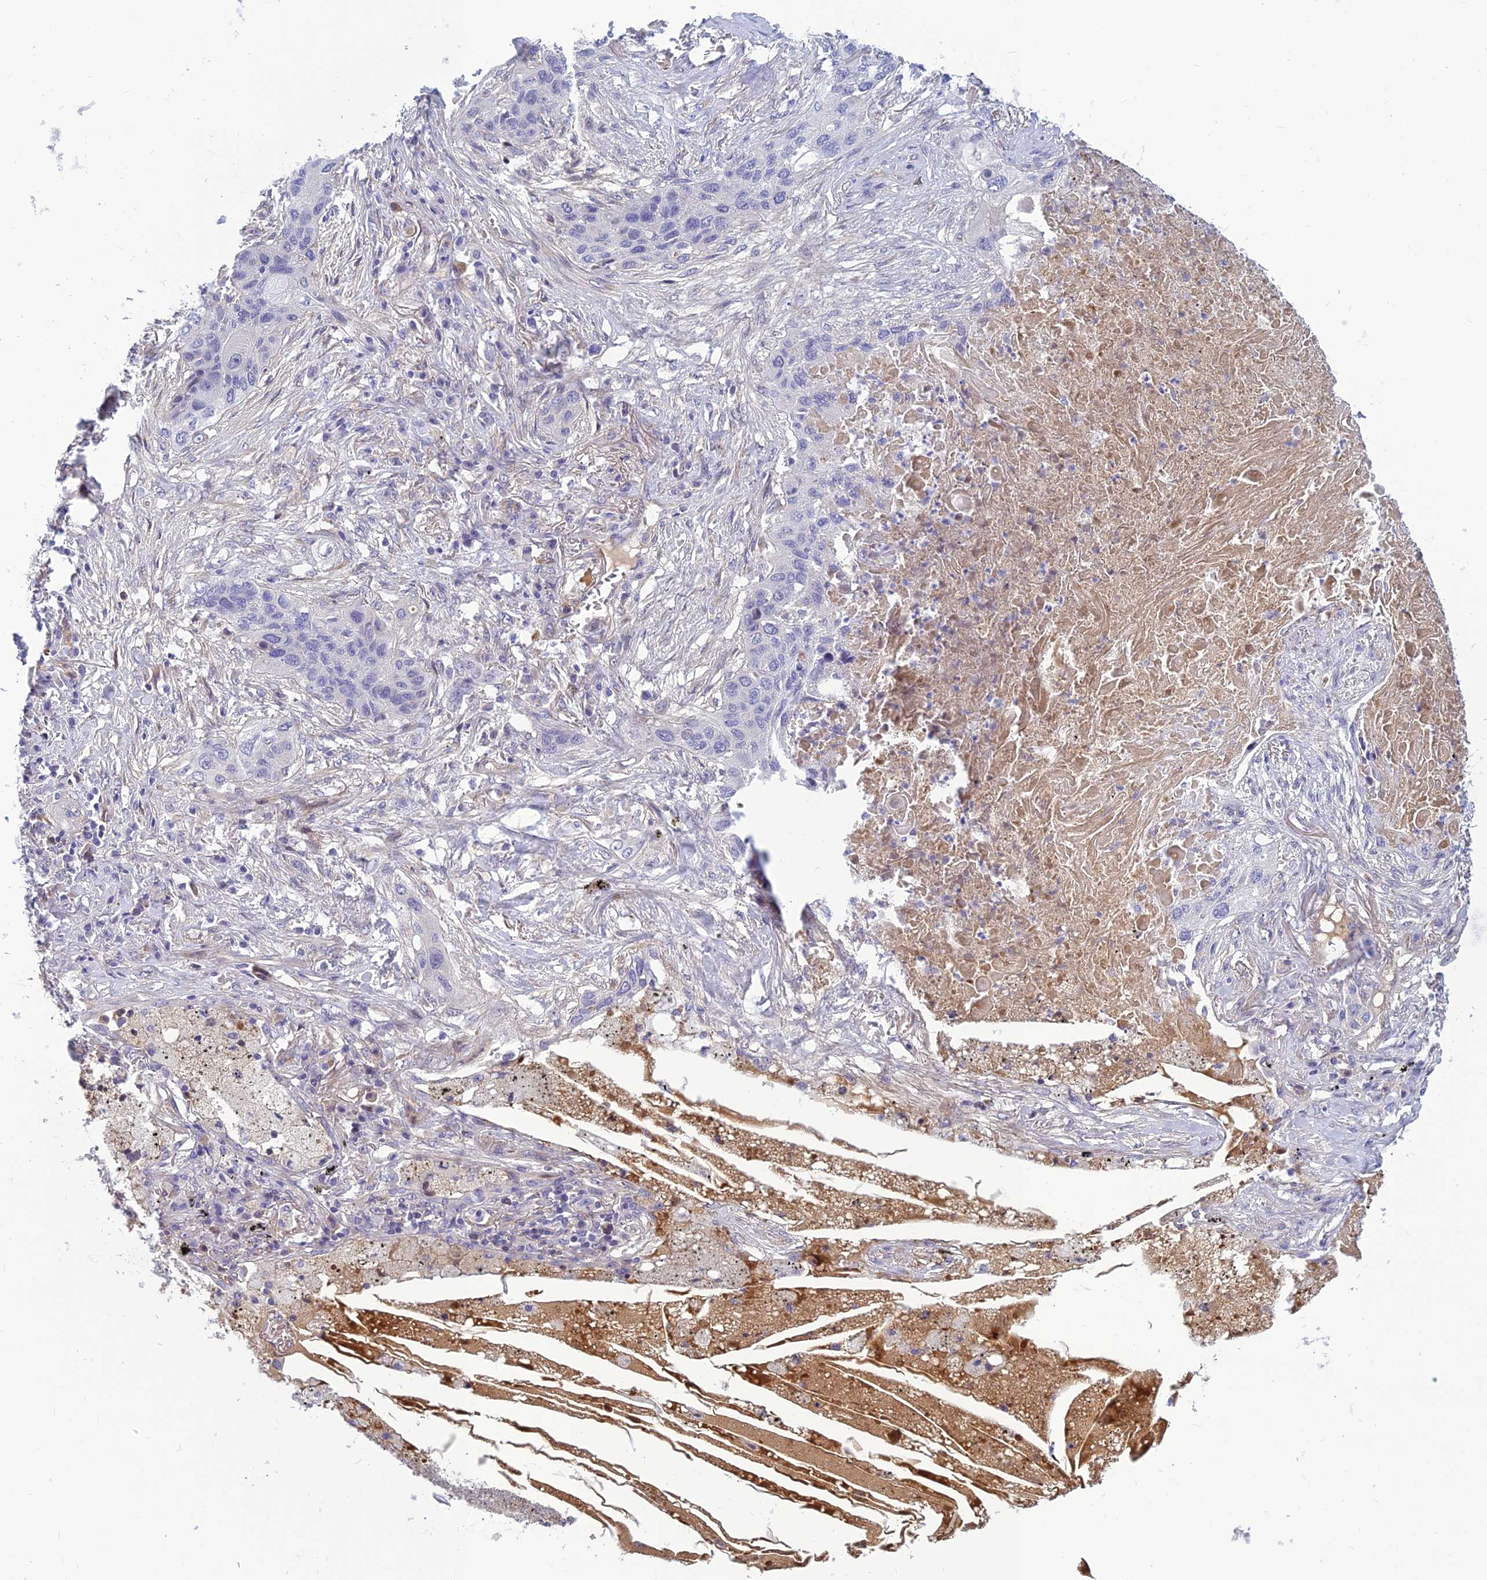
{"staining": {"intensity": "negative", "quantity": "none", "location": "none"}, "tissue": "lung cancer", "cell_type": "Tumor cells", "image_type": "cancer", "snomed": [{"axis": "morphology", "description": "Squamous cell carcinoma, NOS"}, {"axis": "topography", "description": "Lung"}], "caption": "Immunohistochemistry image of neoplastic tissue: human lung squamous cell carcinoma stained with DAB (3,3'-diaminobenzidine) exhibits no significant protein expression in tumor cells. (IHC, brightfield microscopy, high magnification).", "gene": "CLEC11A", "patient": {"sex": "female", "age": 63}}